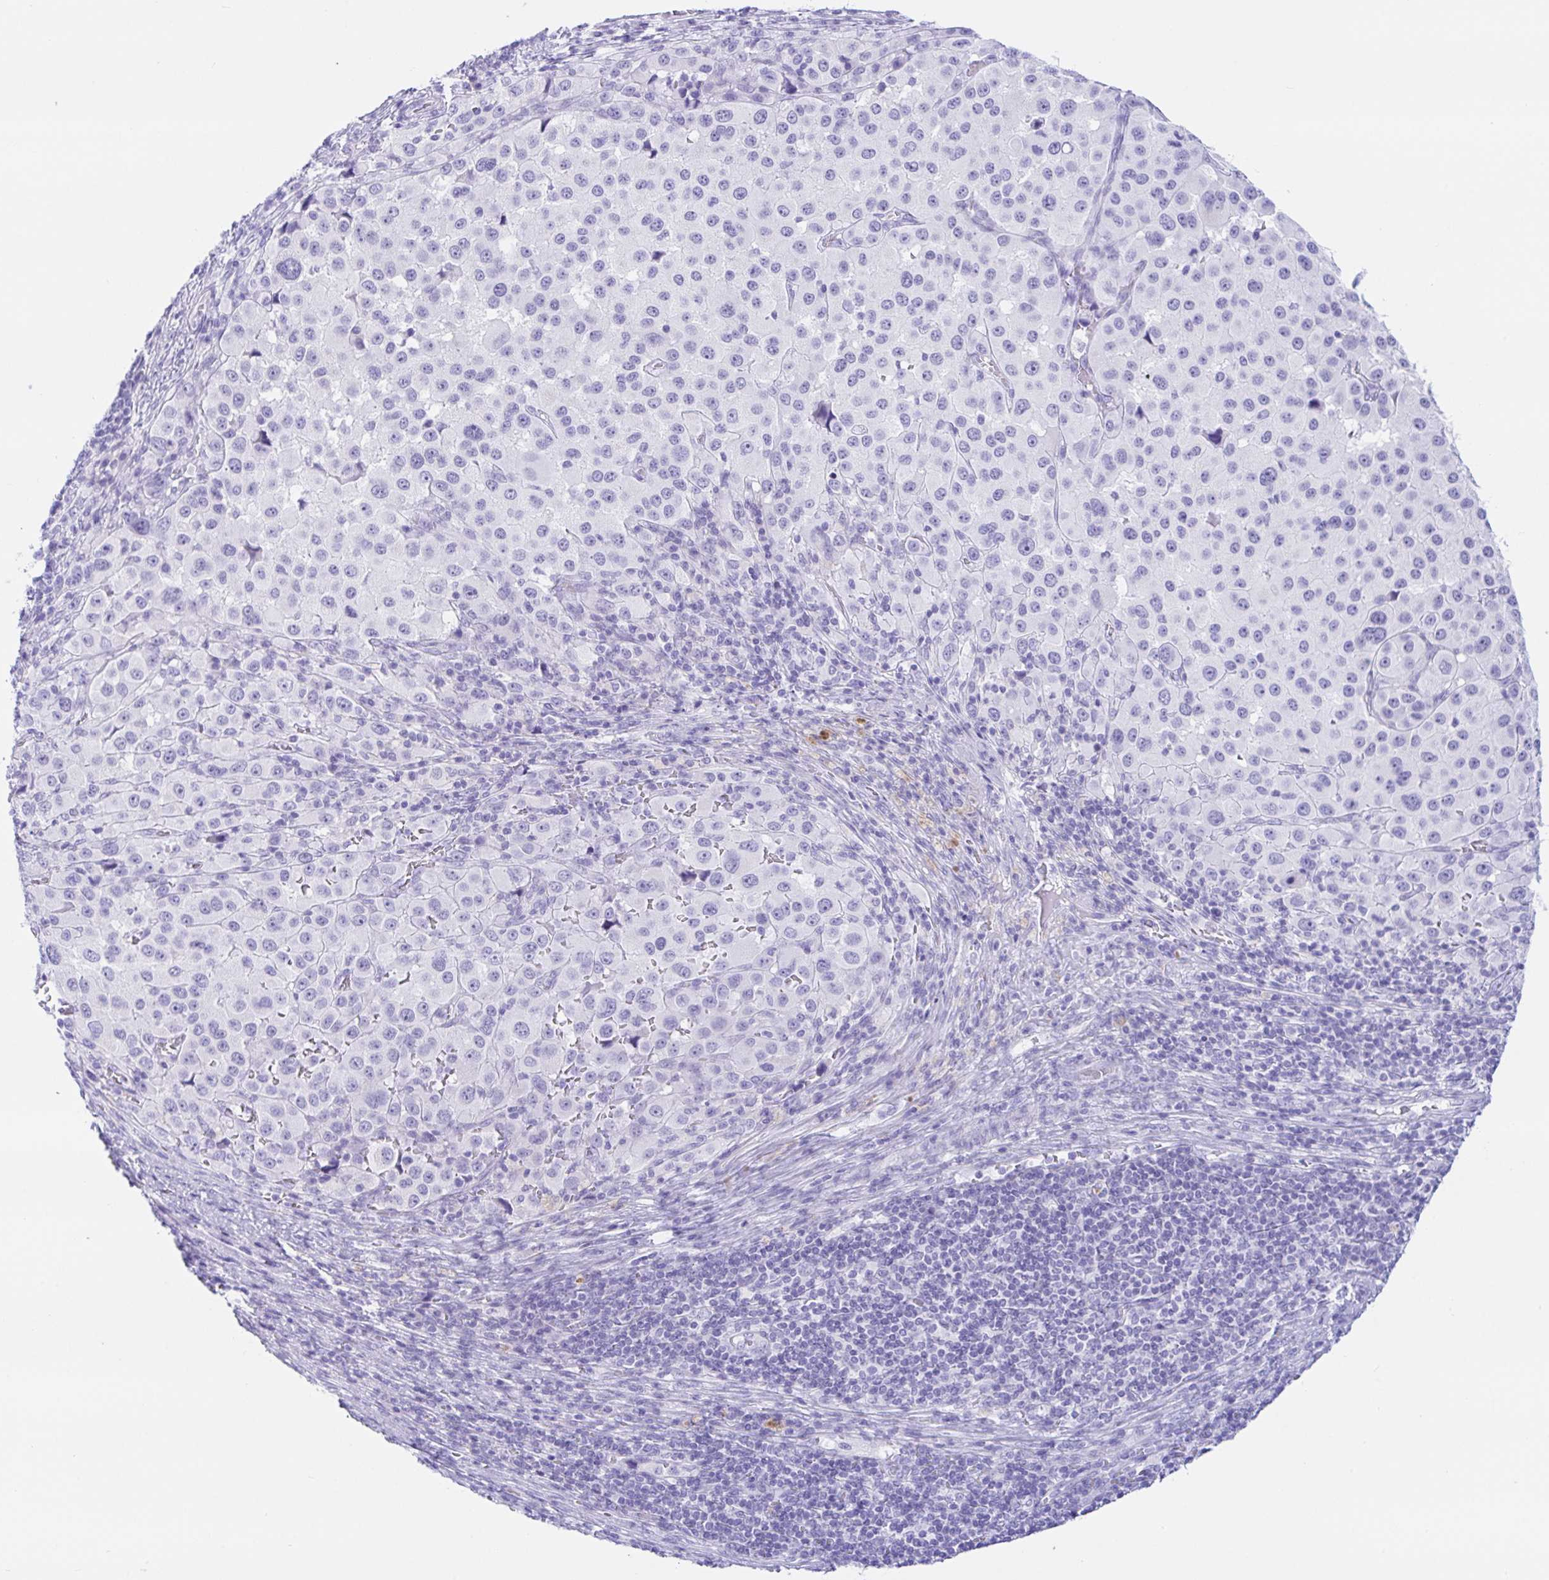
{"staining": {"intensity": "negative", "quantity": "none", "location": "none"}, "tissue": "melanoma", "cell_type": "Tumor cells", "image_type": "cancer", "snomed": [{"axis": "morphology", "description": "Malignant melanoma, Metastatic site"}, {"axis": "topography", "description": "Lymph node"}], "caption": "Human melanoma stained for a protein using immunohistochemistry displays no staining in tumor cells.", "gene": "PAX8", "patient": {"sex": "female", "age": 65}}